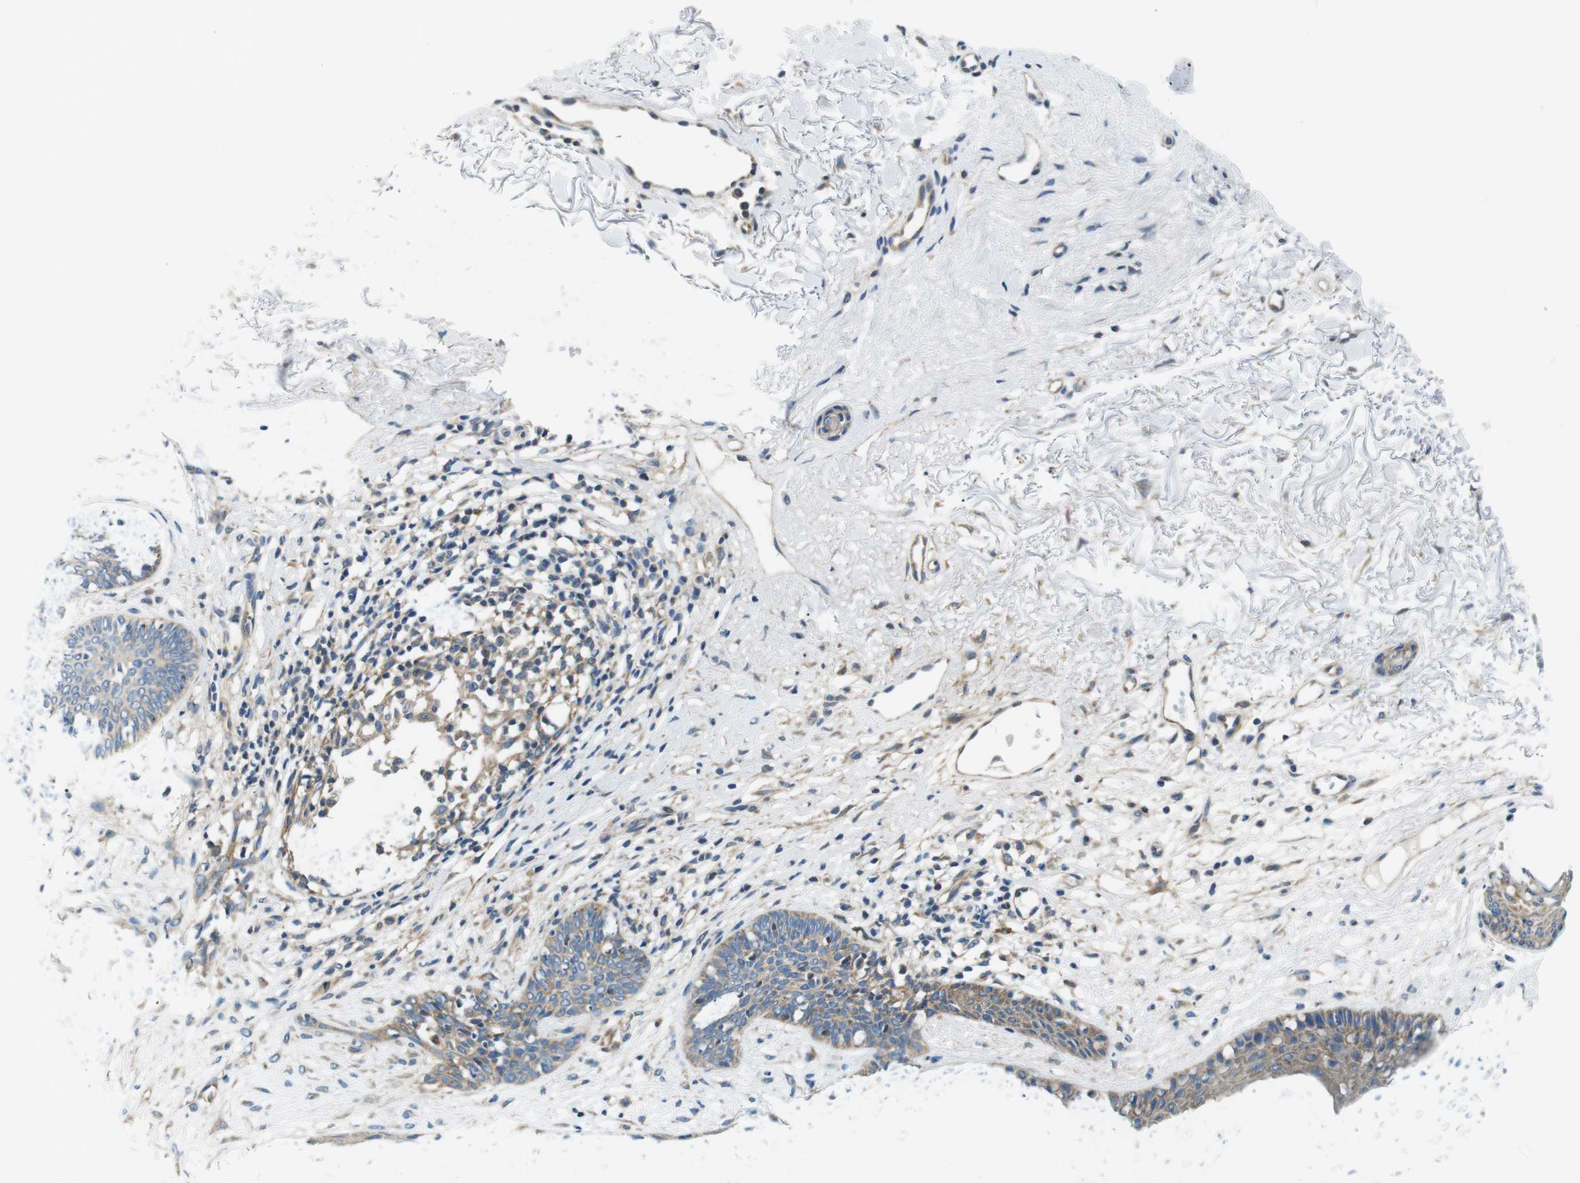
{"staining": {"intensity": "moderate", "quantity": ">75%", "location": "cytoplasmic/membranous"}, "tissue": "skin cancer", "cell_type": "Tumor cells", "image_type": "cancer", "snomed": [{"axis": "morphology", "description": "Normal tissue, NOS"}, {"axis": "morphology", "description": "Basal cell carcinoma"}, {"axis": "topography", "description": "Skin"}], "caption": "Protein staining exhibits moderate cytoplasmic/membranous positivity in about >75% of tumor cells in basal cell carcinoma (skin).", "gene": "EIF2B5", "patient": {"sex": "female", "age": 70}}